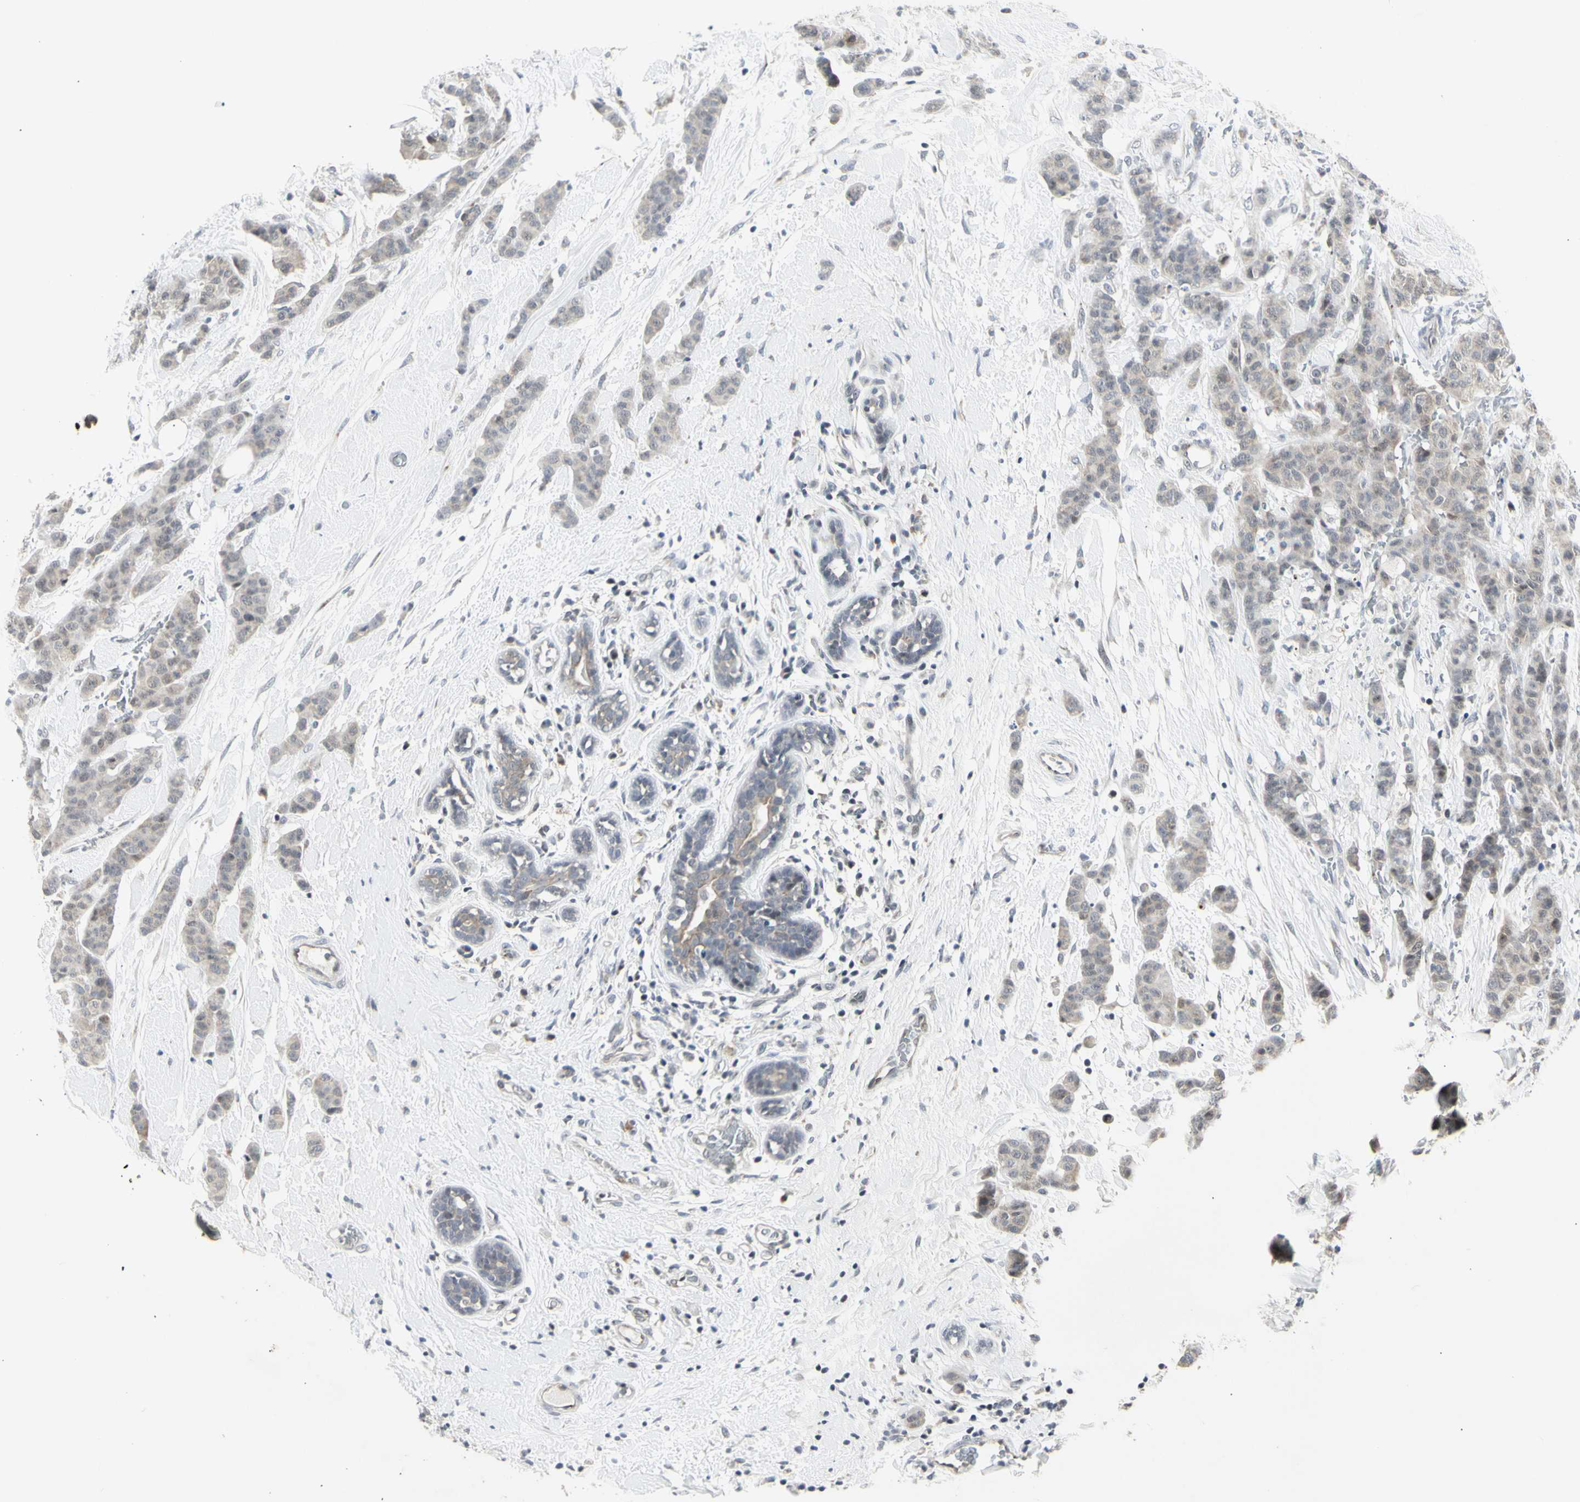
{"staining": {"intensity": "negative", "quantity": "none", "location": "none"}, "tissue": "breast cancer", "cell_type": "Tumor cells", "image_type": "cancer", "snomed": [{"axis": "morphology", "description": "Normal tissue, NOS"}, {"axis": "morphology", "description": "Duct carcinoma"}, {"axis": "topography", "description": "Breast"}], "caption": "An image of breast cancer (infiltrating ductal carcinoma) stained for a protein reveals no brown staining in tumor cells.", "gene": "DHRS7B", "patient": {"sex": "female", "age": 40}}